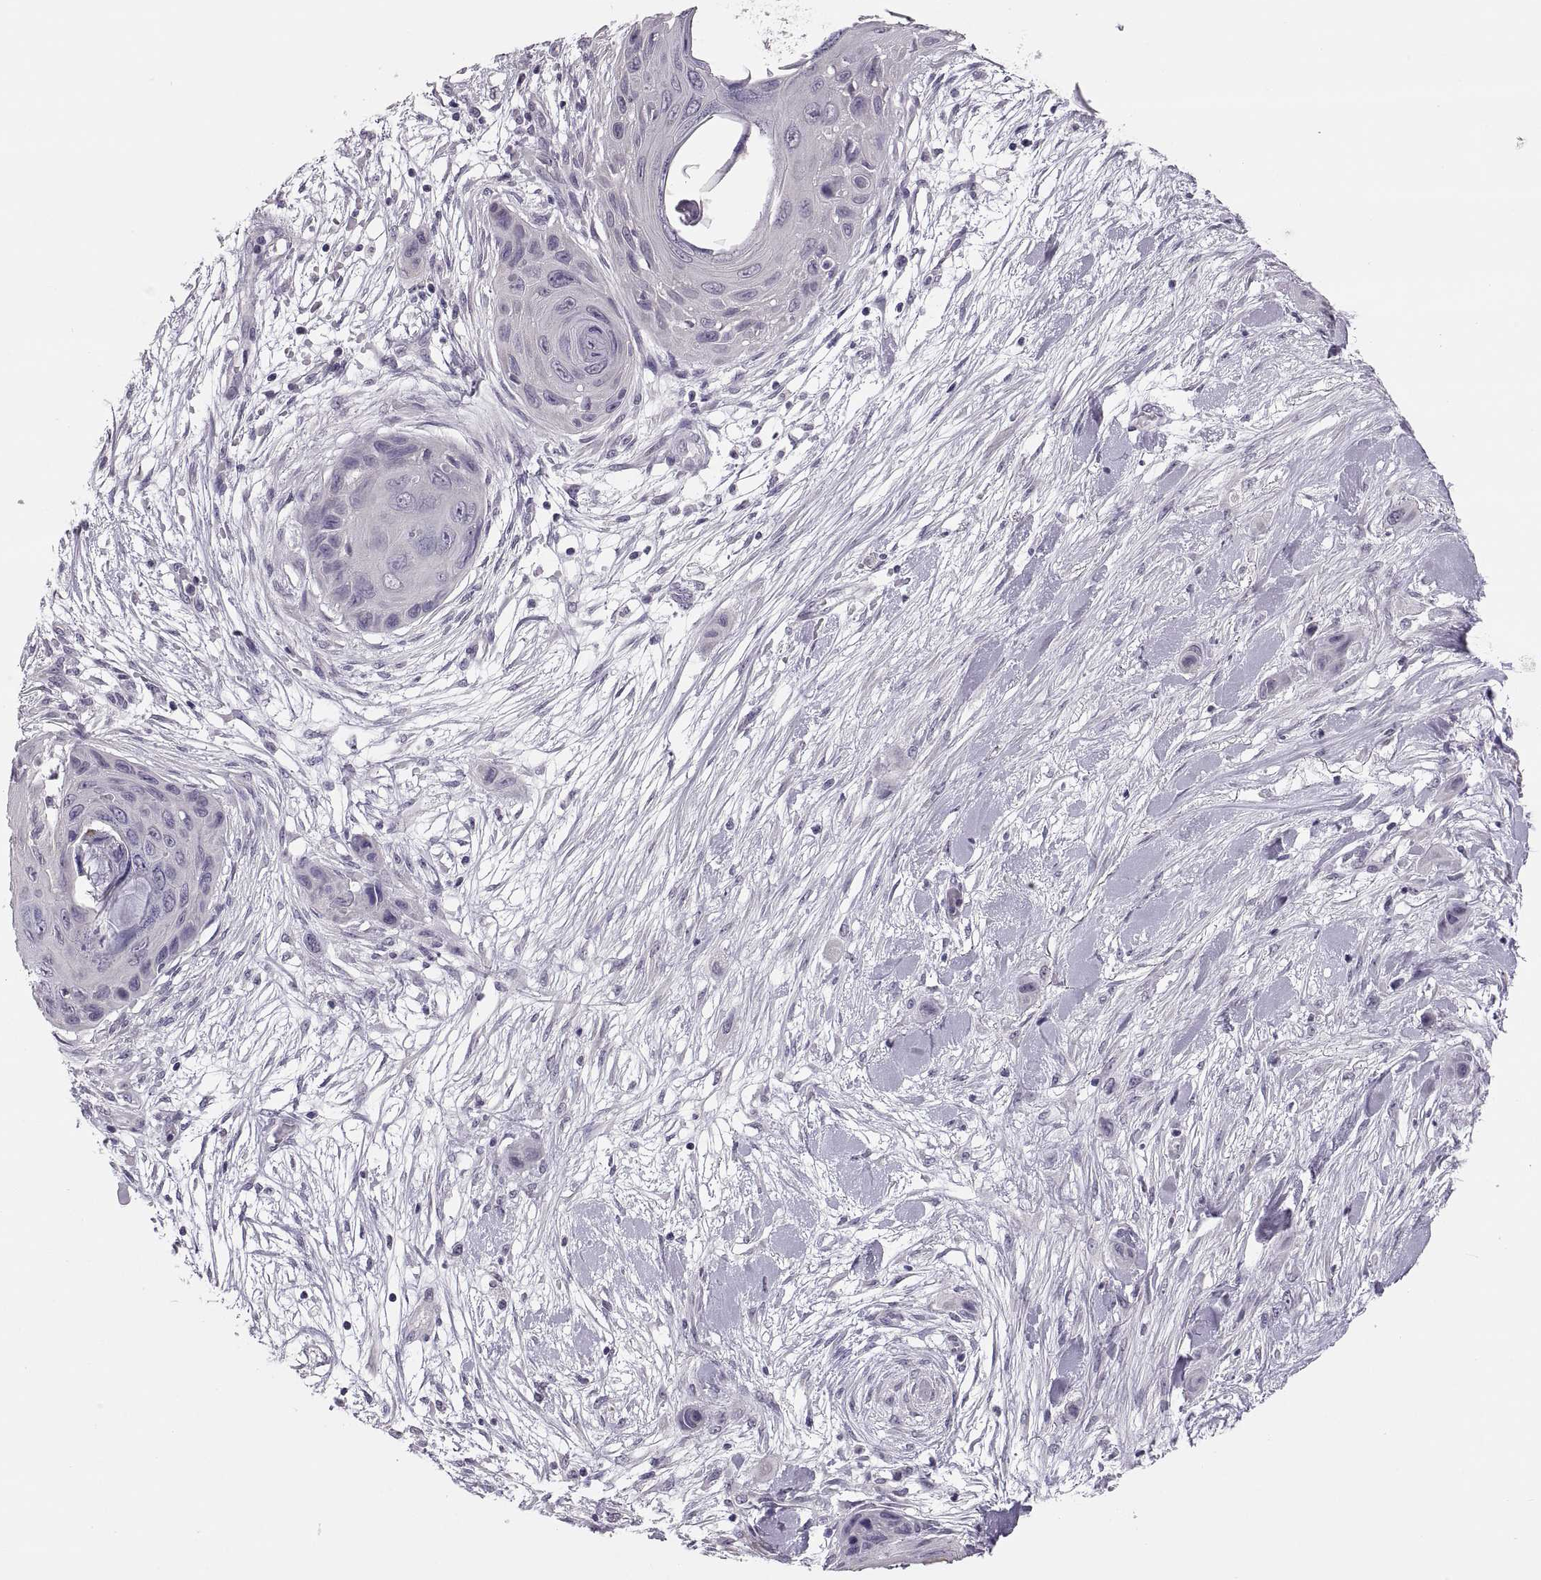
{"staining": {"intensity": "negative", "quantity": "none", "location": "none"}, "tissue": "skin cancer", "cell_type": "Tumor cells", "image_type": "cancer", "snomed": [{"axis": "morphology", "description": "Squamous cell carcinoma, NOS"}, {"axis": "topography", "description": "Skin"}], "caption": "Tumor cells are negative for protein expression in human skin squamous cell carcinoma.", "gene": "ADH6", "patient": {"sex": "male", "age": 79}}